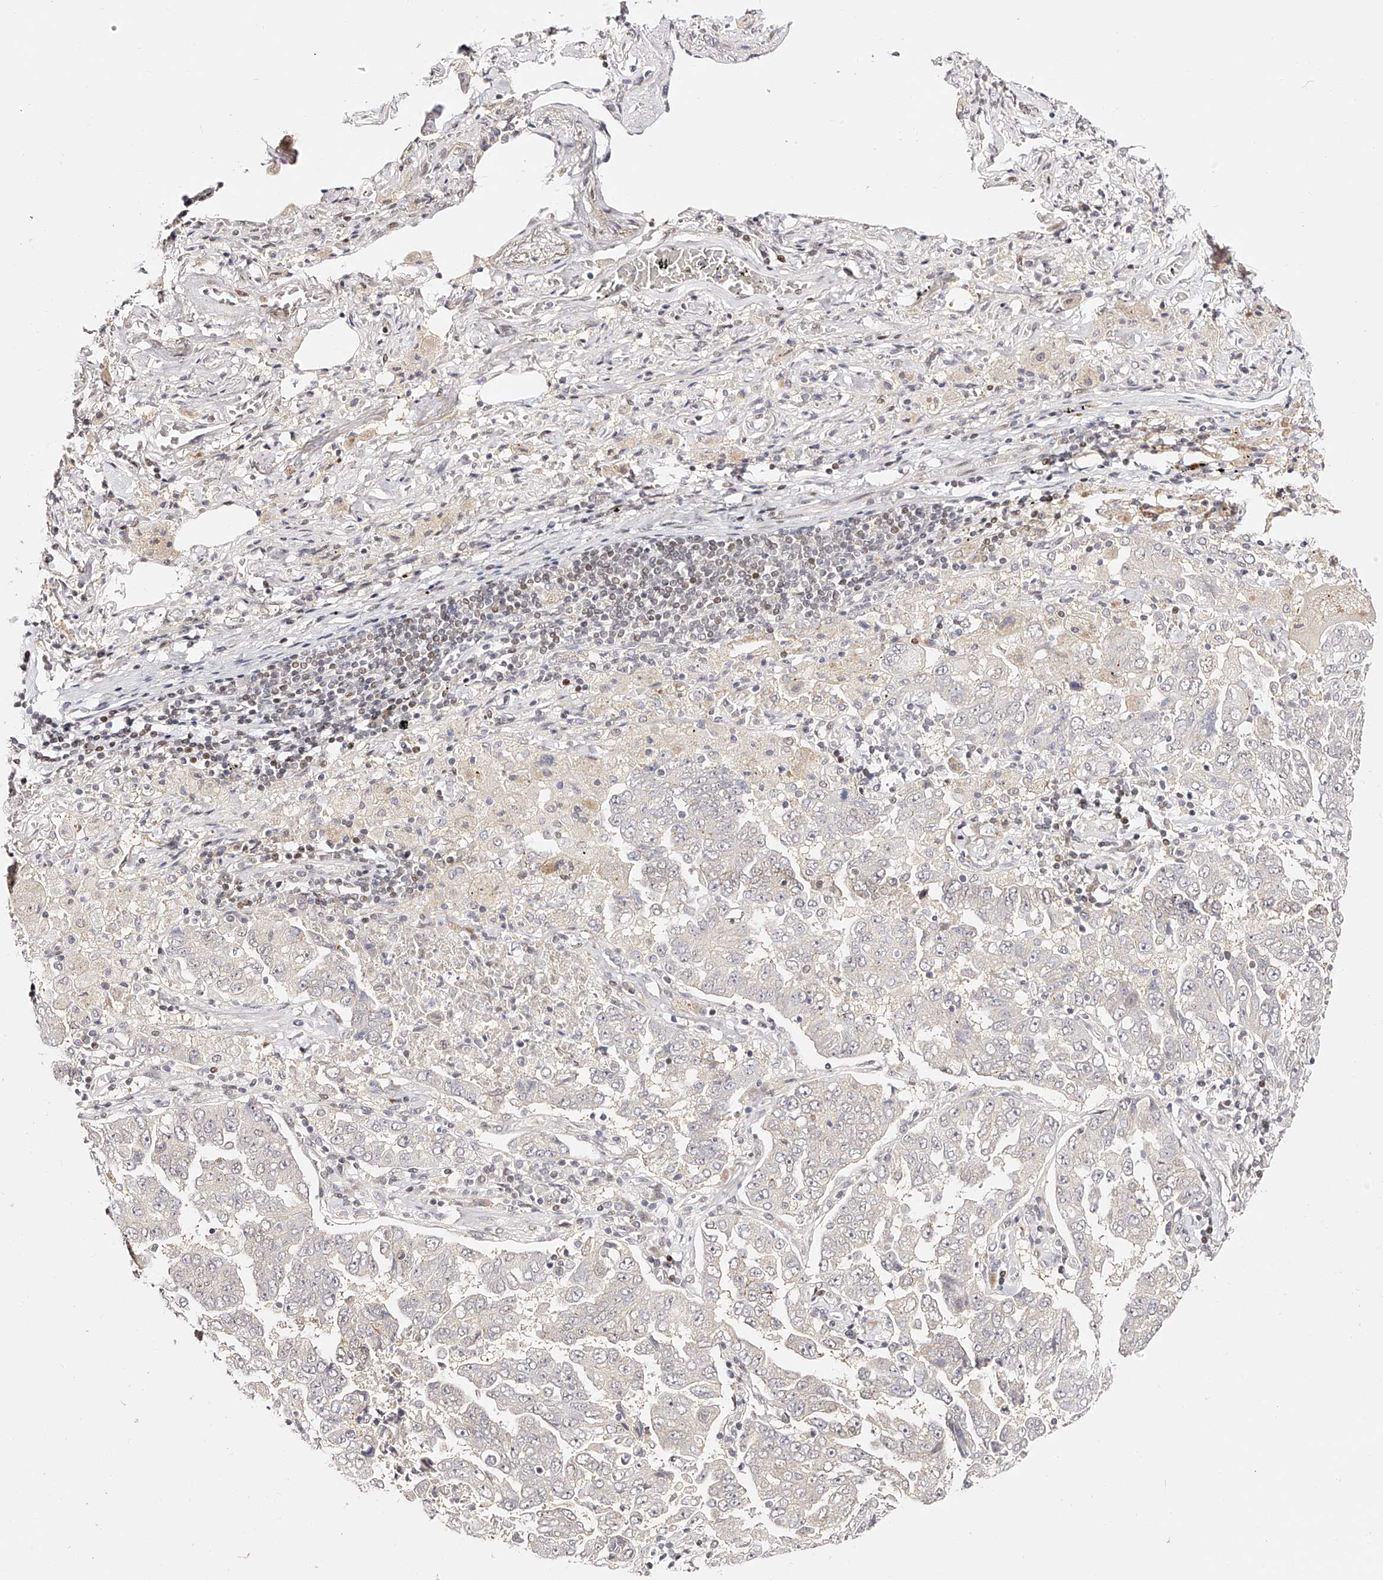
{"staining": {"intensity": "negative", "quantity": "none", "location": "none"}, "tissue": "lung cancer", "cell_type": "Tumor cells", "image_type": "cancer", "snomed": [{"axis": "morphology", "description": "Adenocarcinoma, NOS"}, {"axis": "topography", "description": "Lung"}], "caption": "Immunohistochemistry (IHC) photomicrograph of lung cancer (adenocarcinoma) stained for a protein (brown), which shows no staining in tumor cells.", "gene": "USF3", "patient": {"sex": "female", "age": 51}}